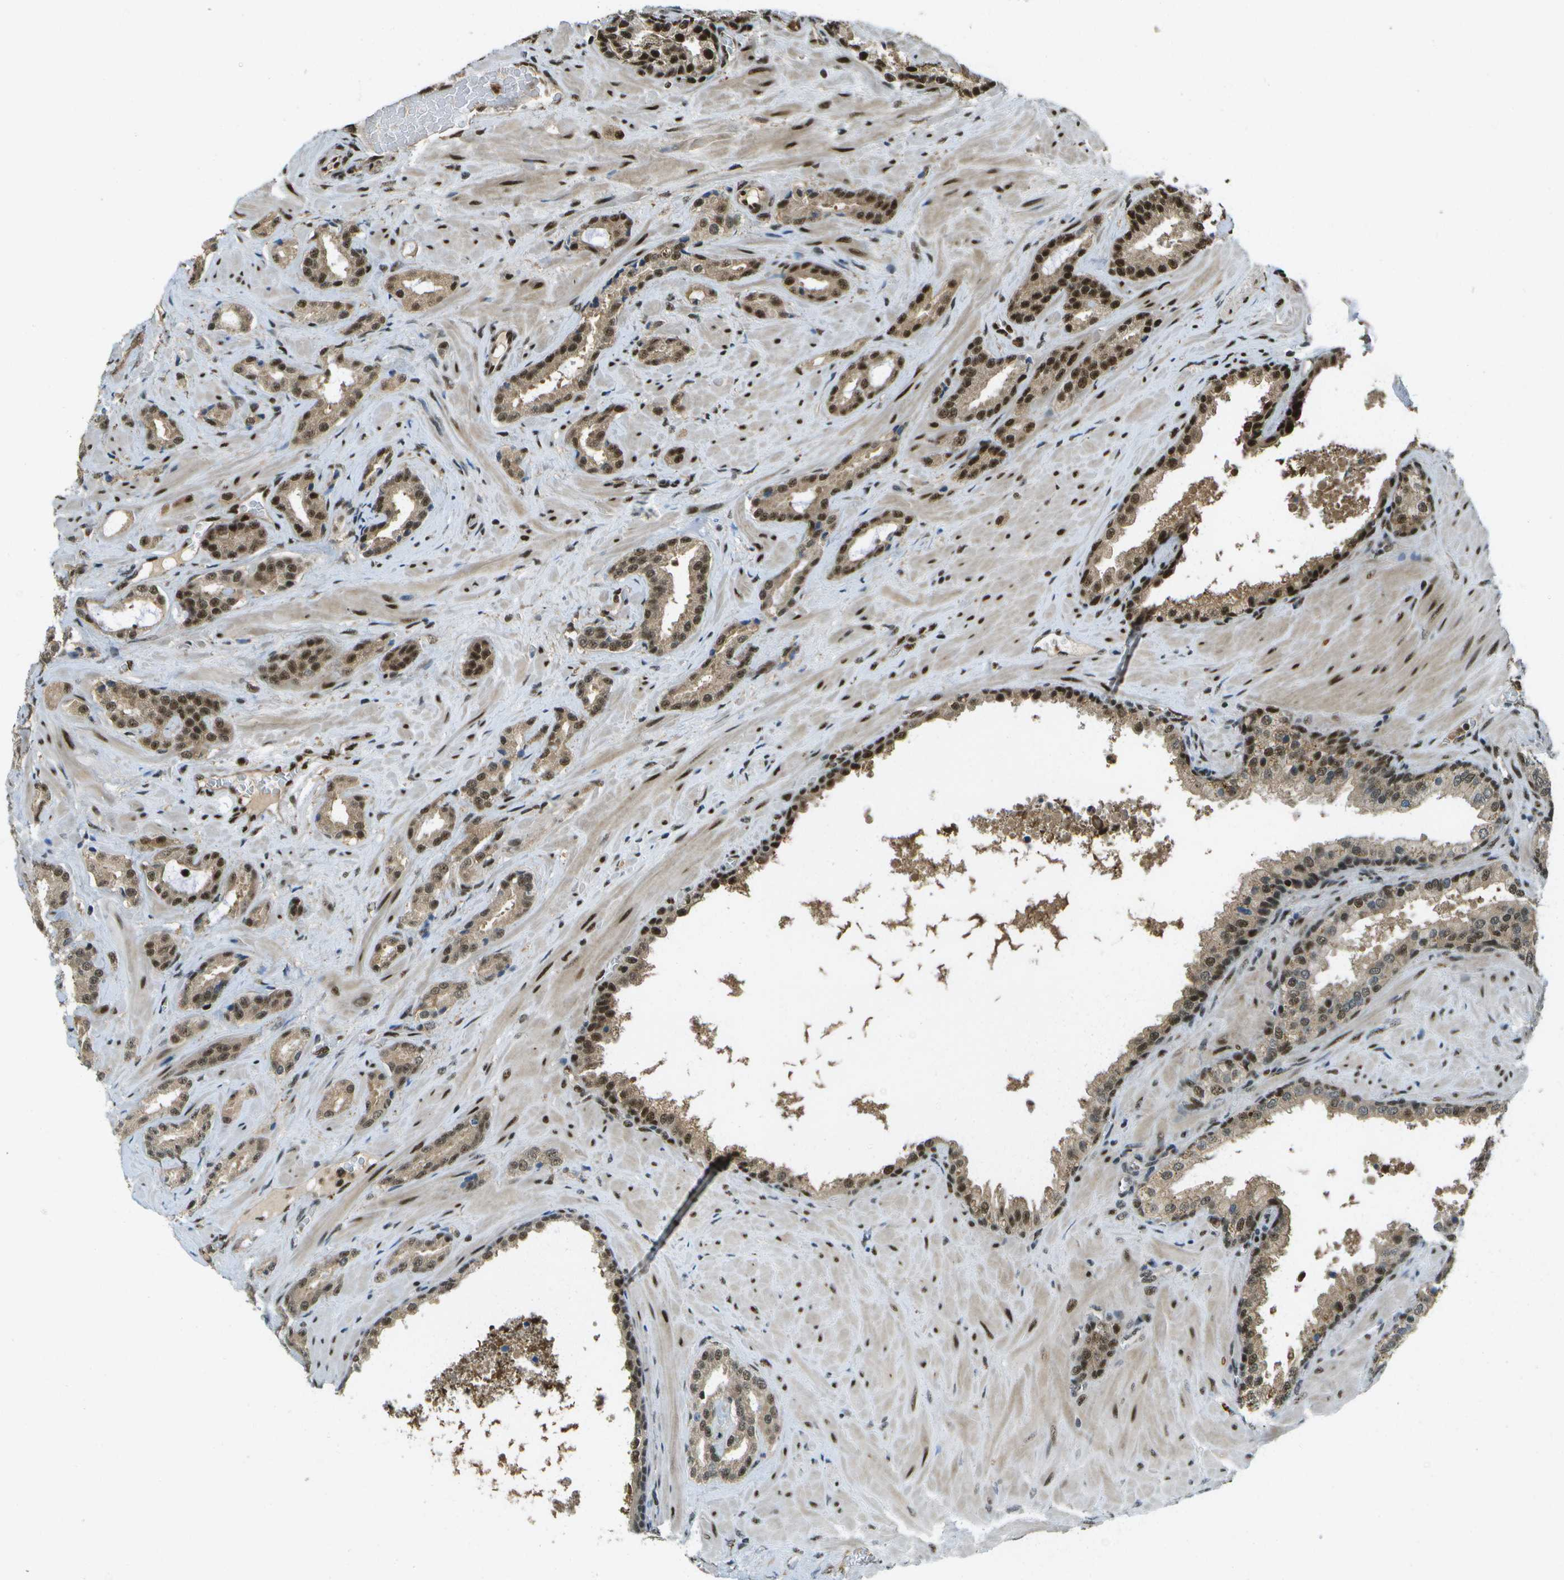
{"staining": {"intensity": "strong", "quantity": ">75%", "location": "cytoplasmic/membranous,nuclear"}, "tissue": "prostate cancer", "cell_type": "Tumor cells", "image_type": "cancer", "snomed": [{"axis": "morphology", "description": "Adenocarcinoma, High grade"}, {"axis": "topography", "description": "Prostate"}], "caption": "IHC staining of adenocarcinoma (high-grade) (prostate), which exhibits high levels of strong cytoplasmic/membranous and nuclear positivity in approximately >75% of tumor cells indicating strong cytoplasmic/membranous and nuclear protein expression. The staining was performed using DAB (brown) for protein detection and nuclei were counterstained in hematoxylin (blue).", "gene": "GANC", "patient": {"sex": "male", "age": 64}}